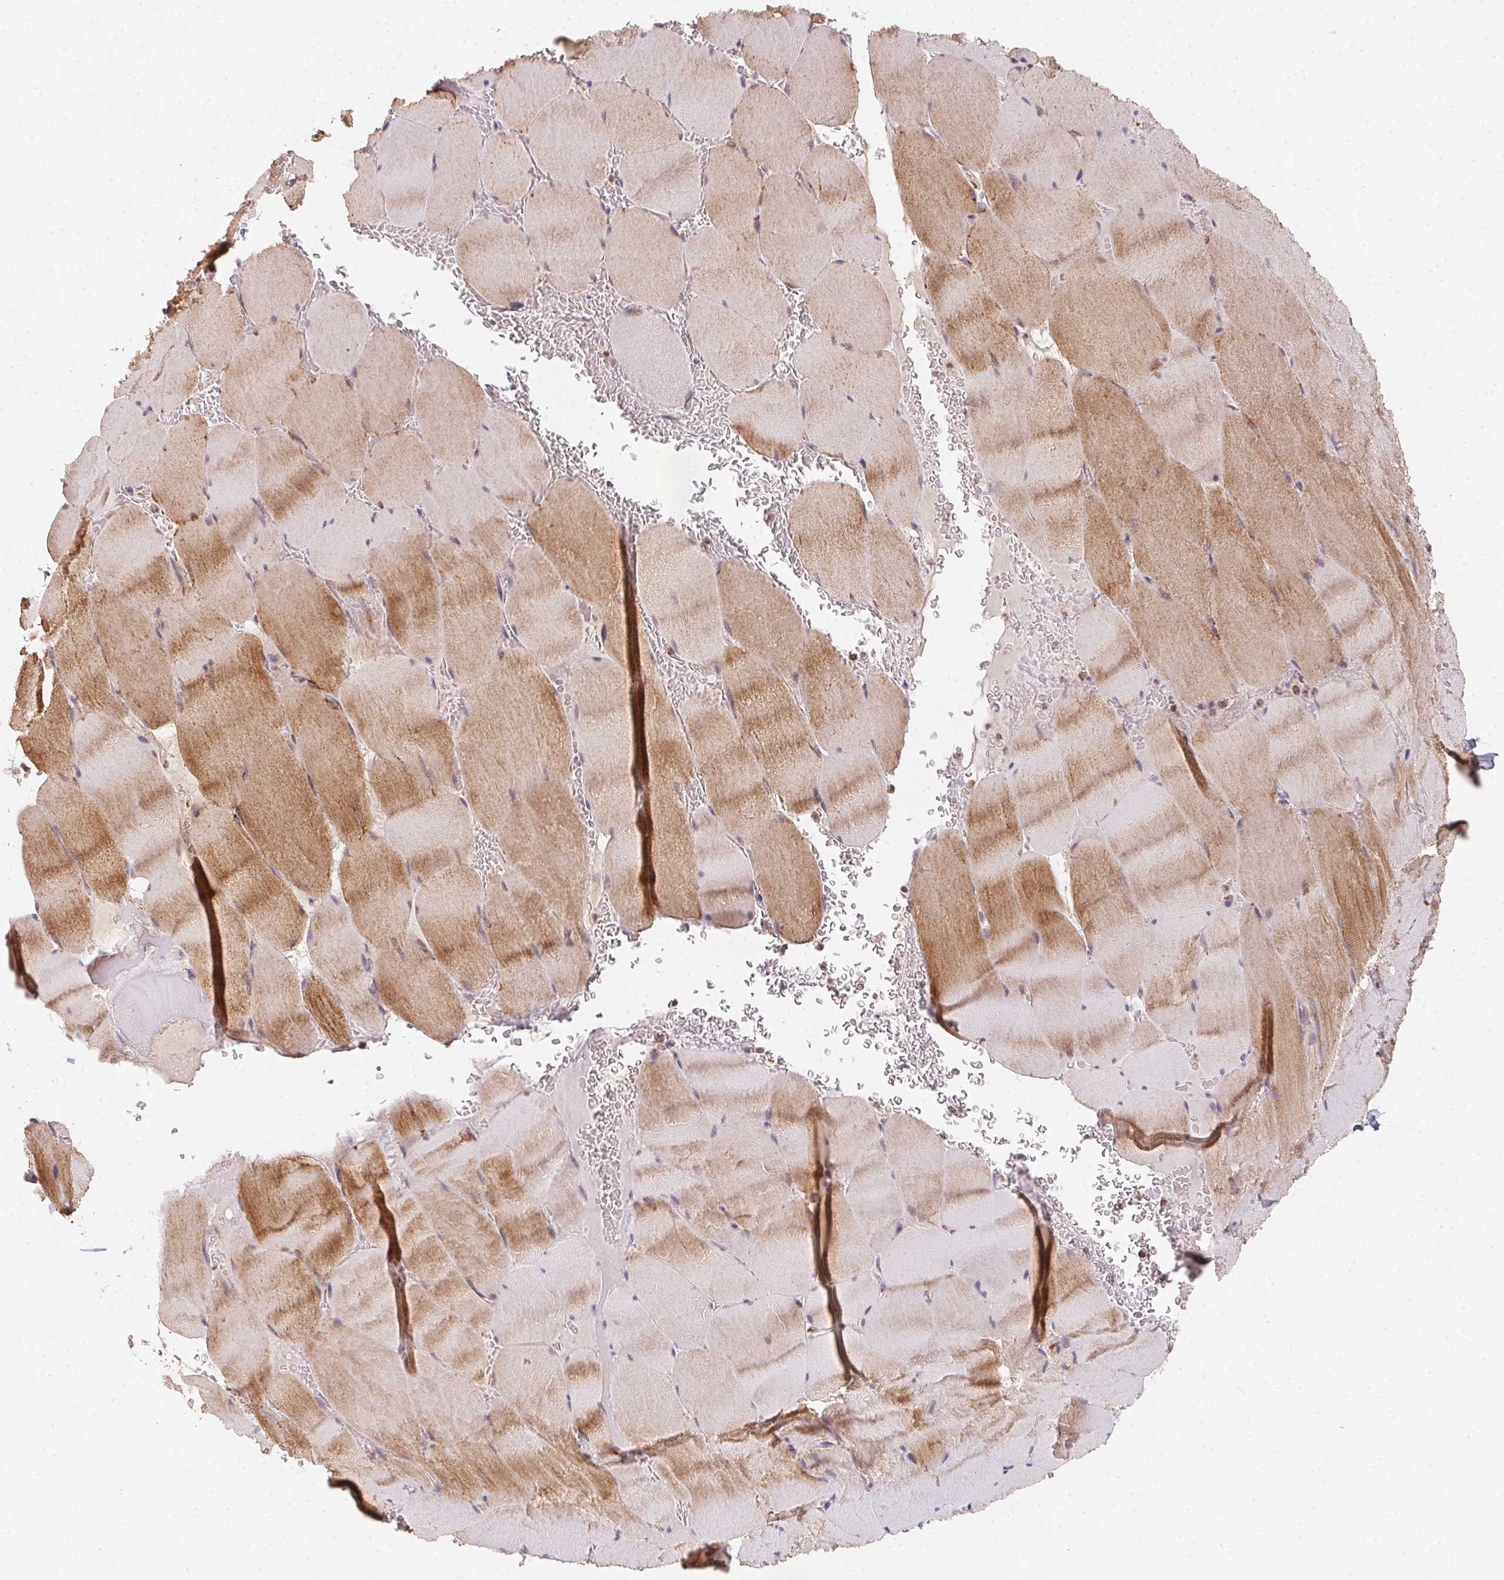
{"staining": {"intensity": "moderate", "quantity": "25%-75%", "location": "cytoplasmic/membranous"}, "tissue": "skeletal muscle", "cell_type": "Myocytes", "image_type": "normal", "snomed": [{"axis": "morphology", "description": "Normal tissue, NOS"}, {"axis": "topography", "description": "Skeletal muscle"}, {"axis": "topography", "description": "Head-Neck"}], "caption": "The photomicrograph exhibits staining of normal skeletal muscle, revealing moderate cytoplasmic/membranous protein expression (brown color) within myocytes. (IHC, brightfield microscopy, high magnification).", "gene": "NDUFS6", "patient": {"sex": "male", "age": 66}}